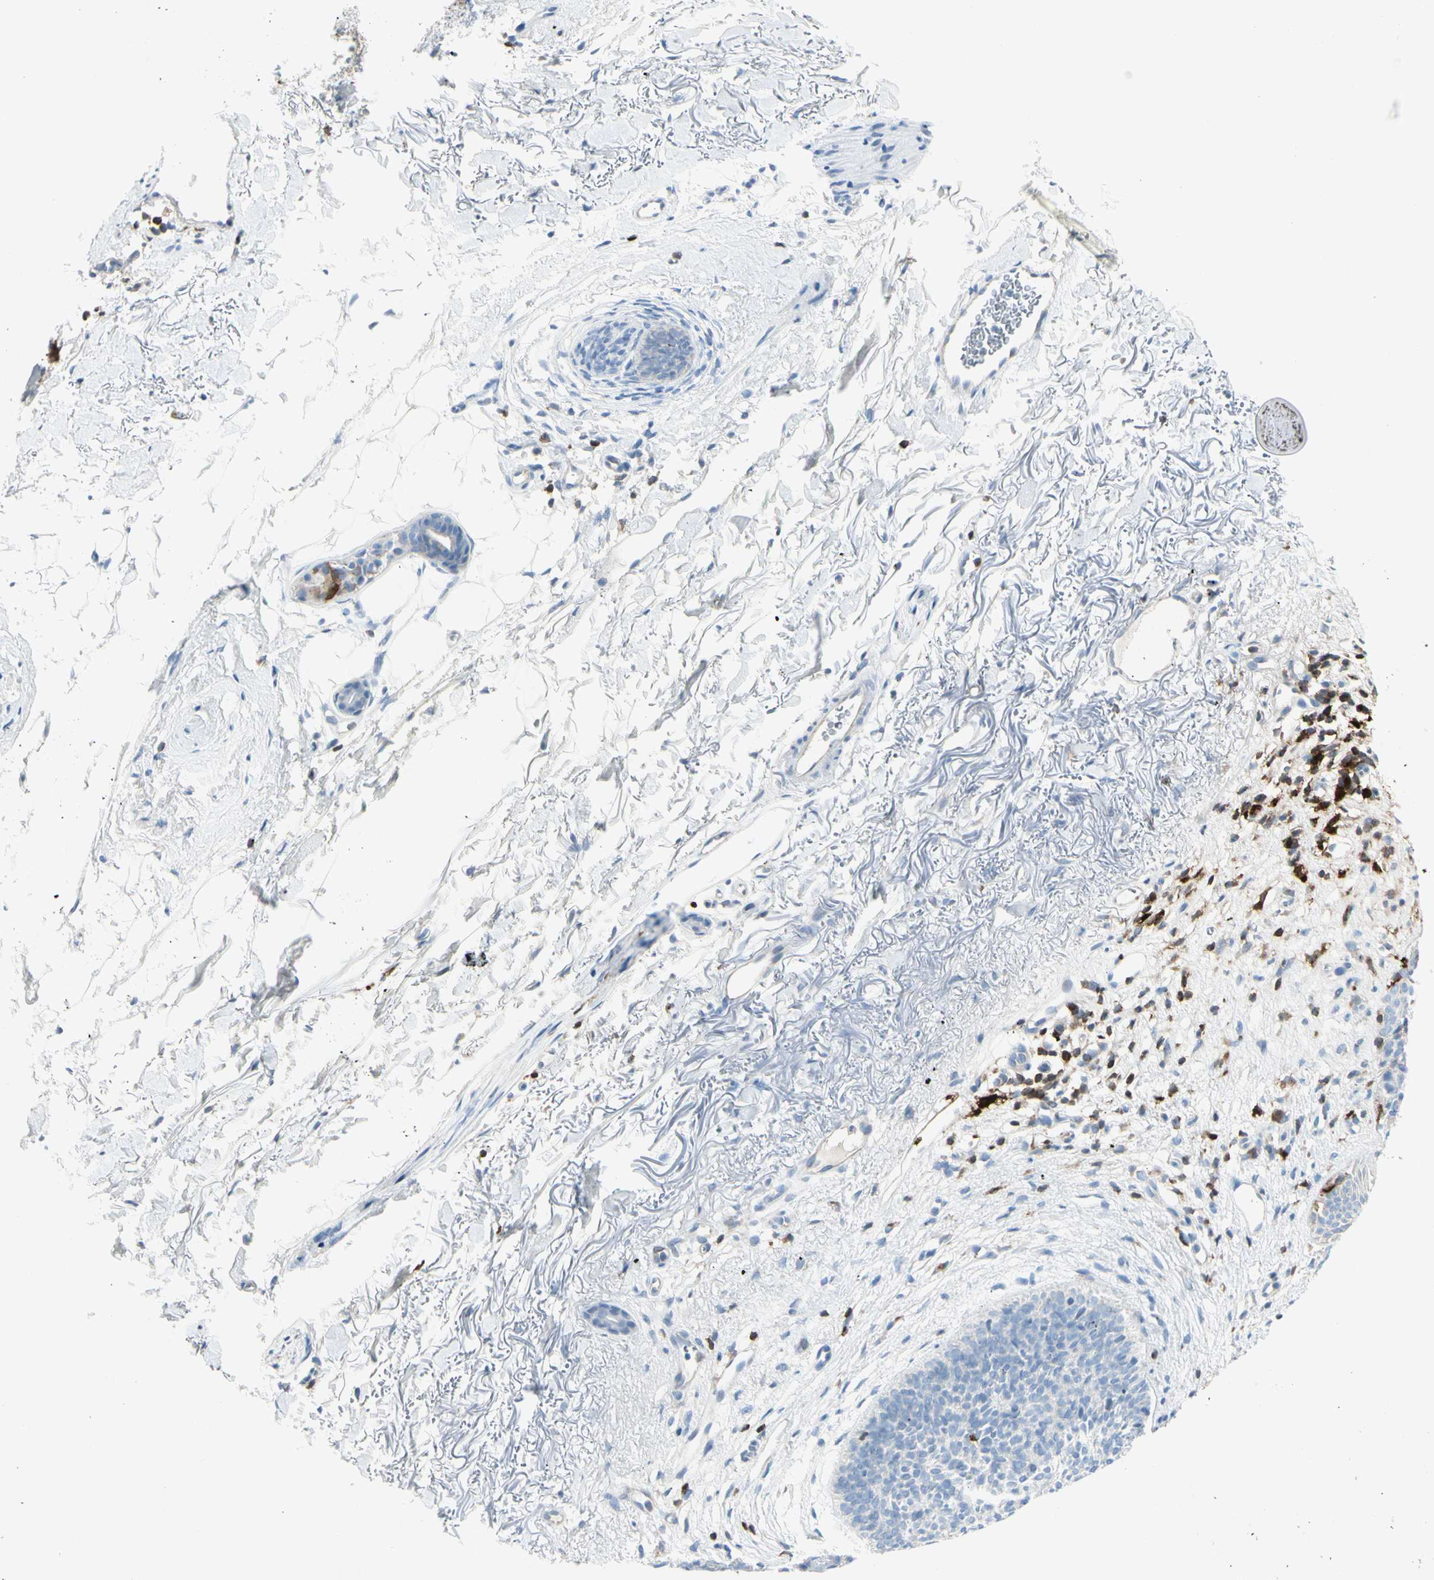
{"staining": {"intensity": "negative", "quantity": "none", "location": "none"}, "tissue": "skin cancer", "cell_type": "Tumor cells", "image_type": "cancer", "snomed": [{"axis": "morphology", "description": "Basal cell carcinoma"}, {"axis": "topography", "description": "Skin"}], "caption": "Tumor cells are negative for protein expression in human skin basal cell carcinoma.", "gene": "TRAF1", "patient": {"sex": "female", "age": 70}}